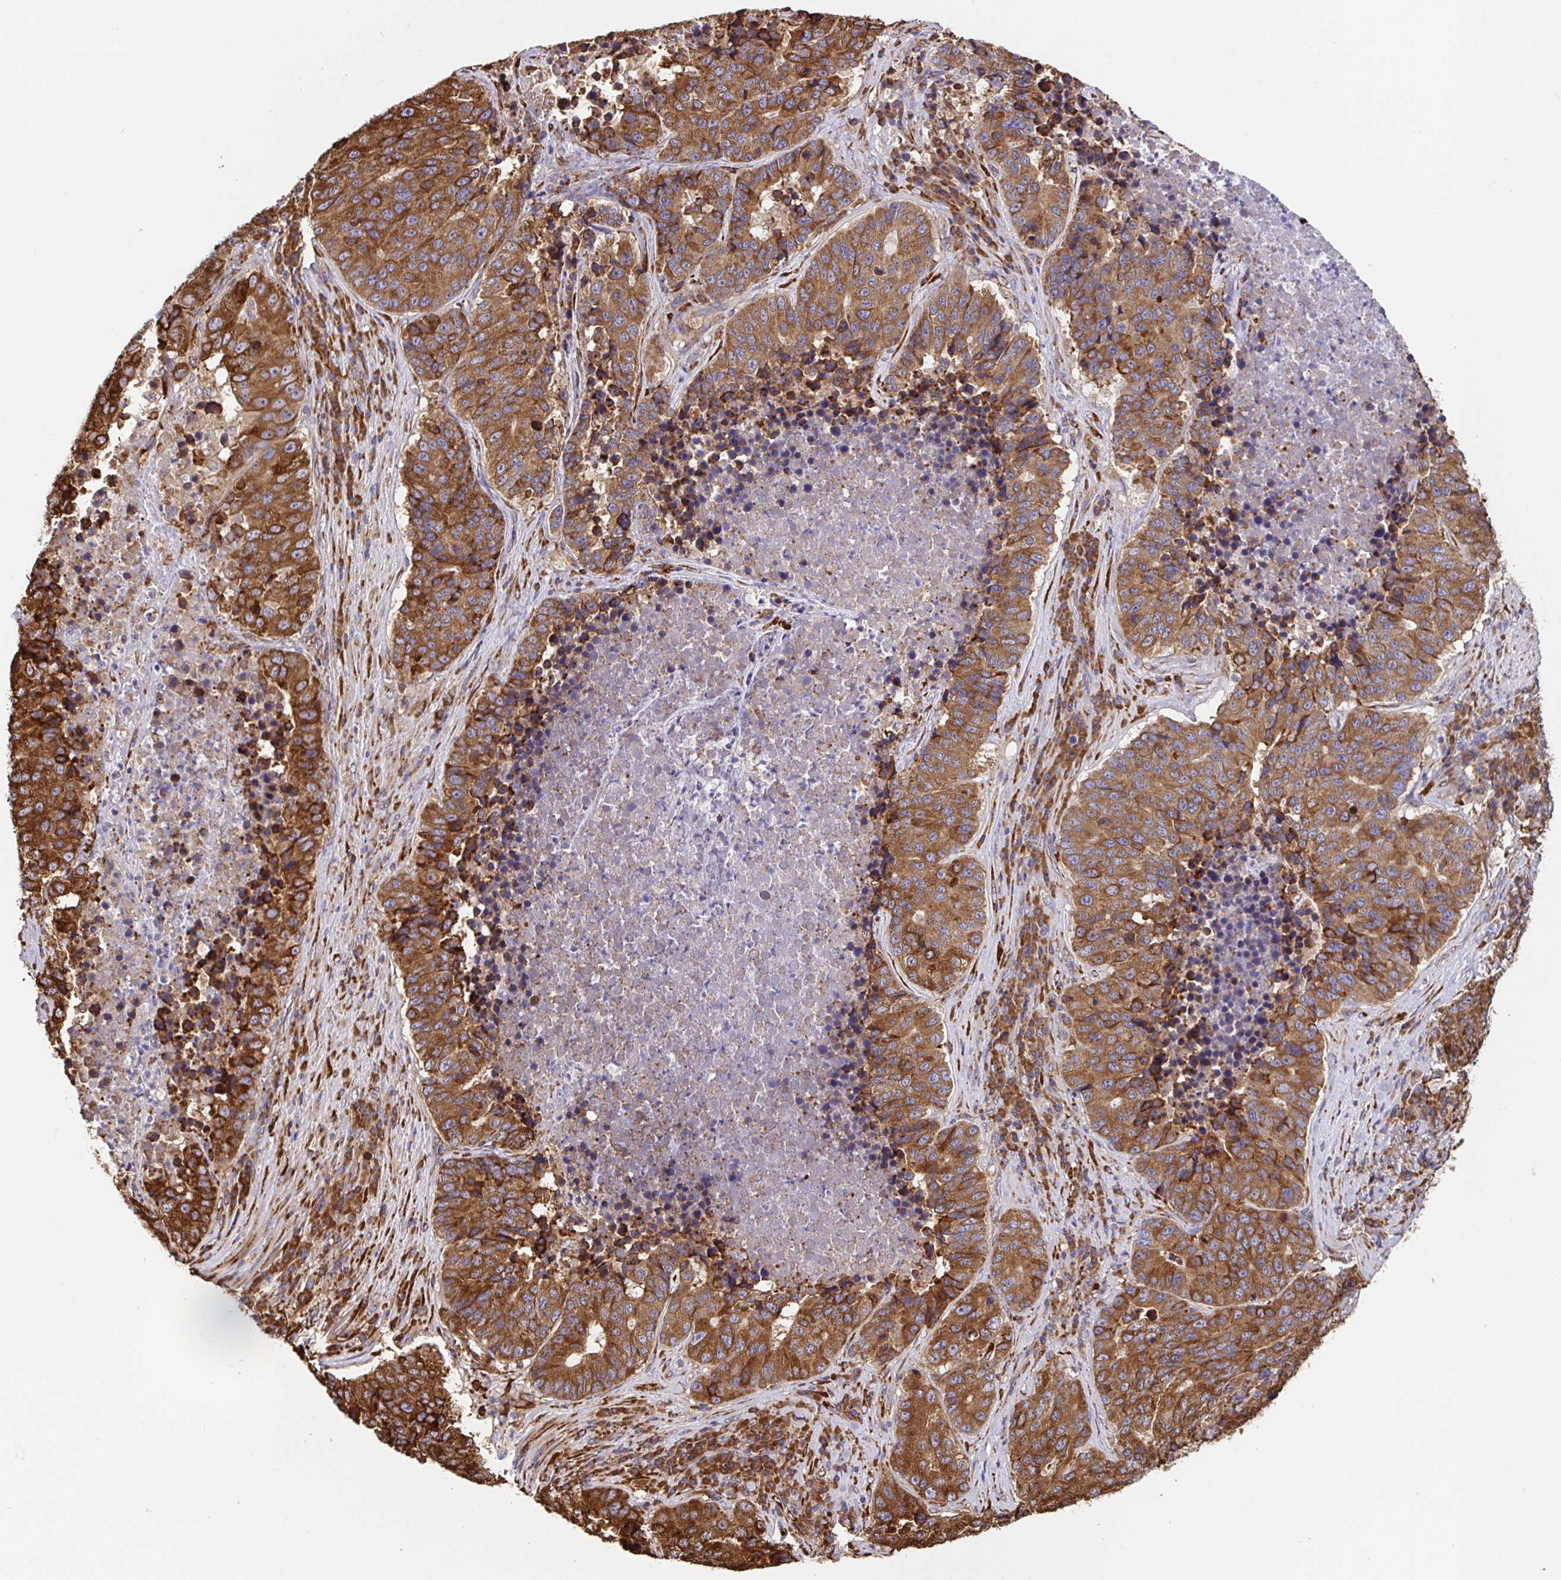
{"staining": {"intensity": "strong", "quantity": ">75%", "location": "cytoplasmic/membranous"}, "tissue": "stomach cancer", "cell_type": "Tumor cells", "image_type": "cancer", "snomed": [{"axis": "morphology", "description": "Adenocarcinoma, NOS"}, {"axis": "topography", "description": "Stomach"}], "caption": "Adenocarcinoma (stomach) was stained to show a protein in brown. There is high levels of strong cytoplasmic/membranous staining in about >75% of tumor cells. The staining was performed using DAB, with brown indicating positive protein expression. Nuclei are stained blue with hematoxylin.", "gene": "MAOA", "patient": {"sex": "male", "age": 71}}